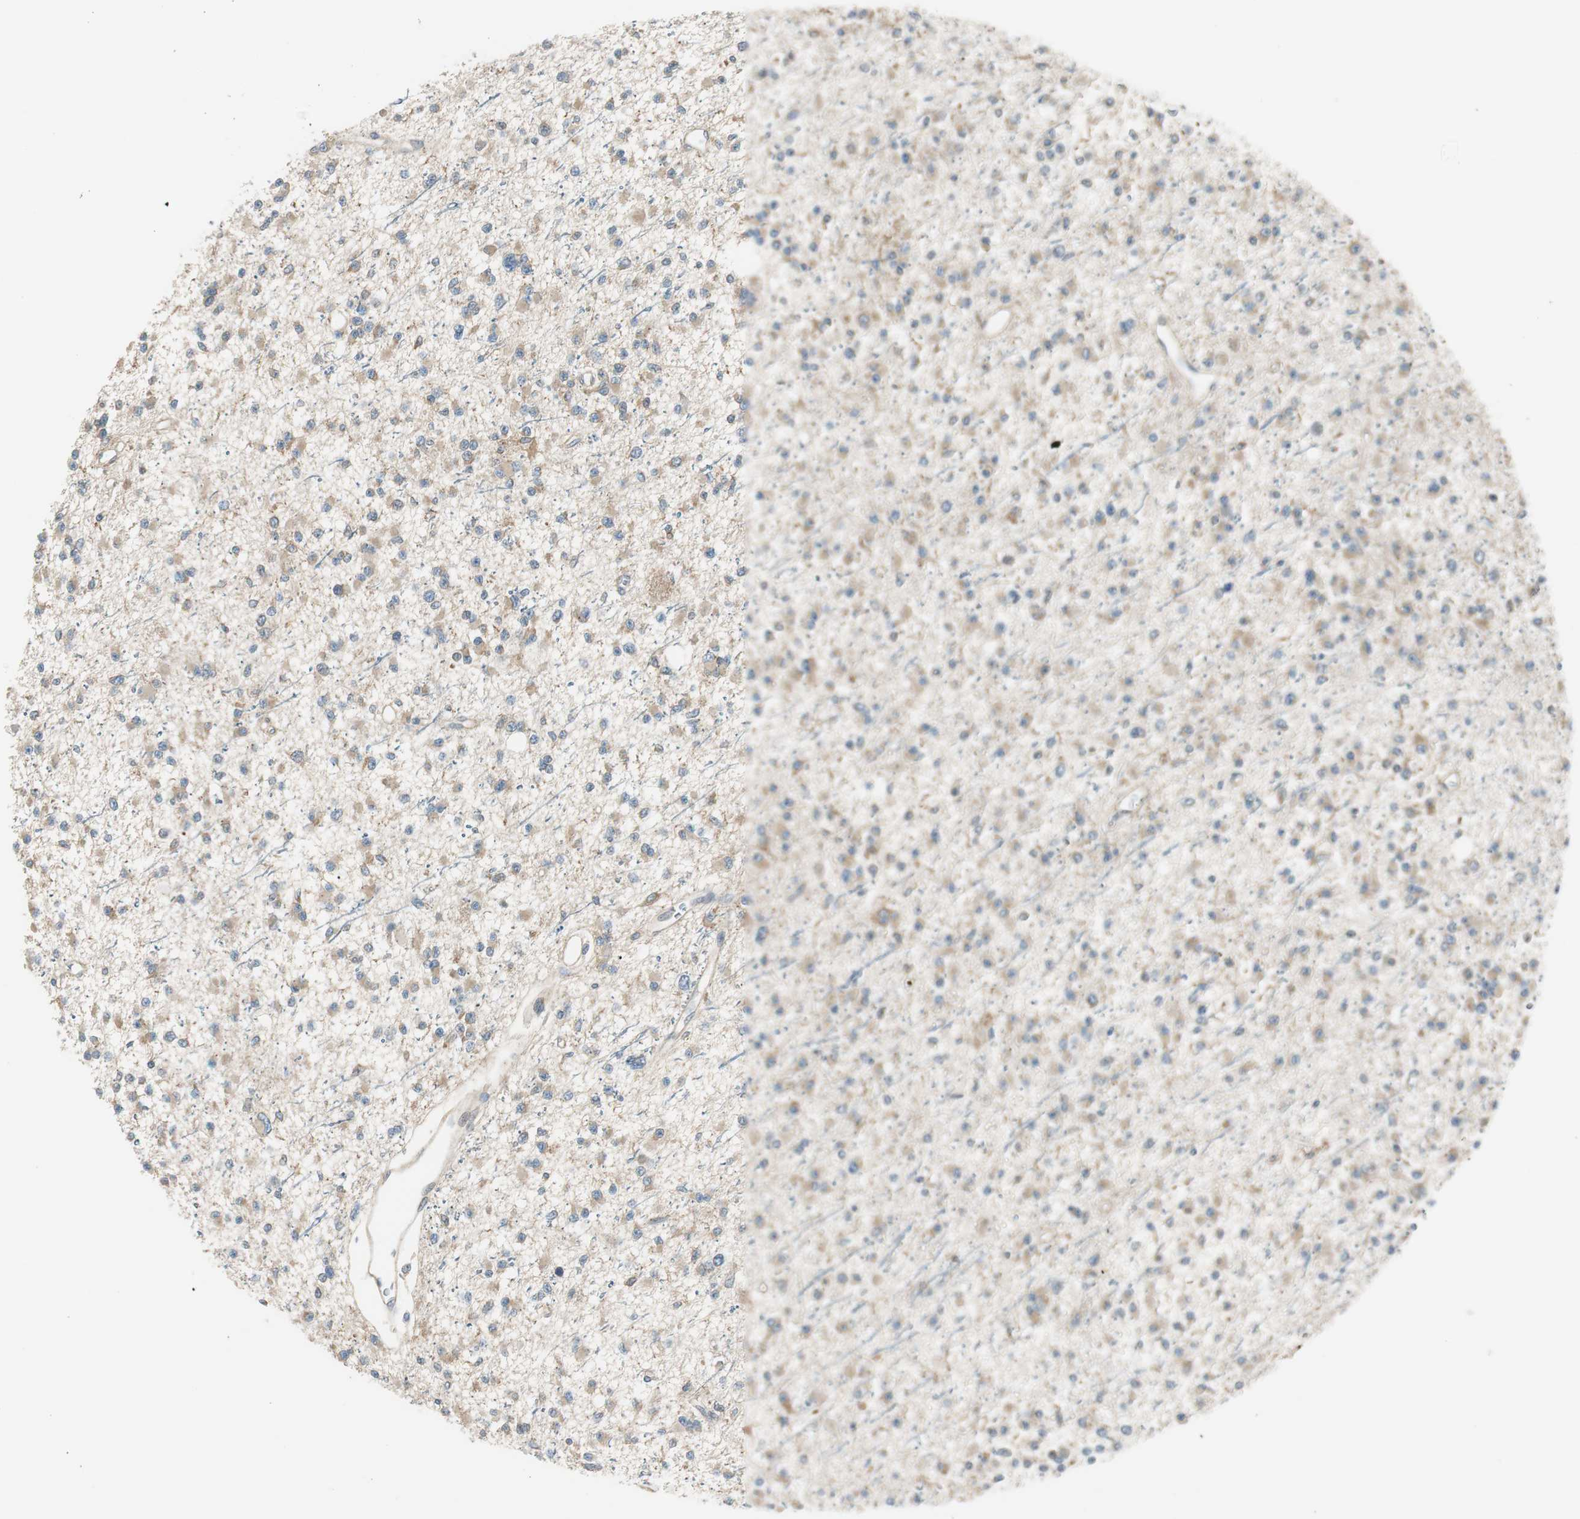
{"staining": {"intensity": "moderate", "quantity": "25%-75%", "location": "cytoplasmic/membranous"}, "tissue": "glioma", "cell_type": "Tumor cells", "image_type": "cancer", "snomed": [{"axis": "morphology", "description": "Glioma, malignant, Low grade"}, {"axis": "topography", "description": "Brain"}], "caption": "Malignant glioma (low-grade) stained with DAB (3,3'-diaminobenzidine) immunohistochemistry (IHC) shows medium levels of moderate cytoplasmic/membranous positivity in approximately 25%-75% of tumor cells. Immunohistochemistry stains the protein of interest in brown and the nuclei are stained blue.", "gene": "PI4K2B", "patient": {"sex": "female", "age": 22}}